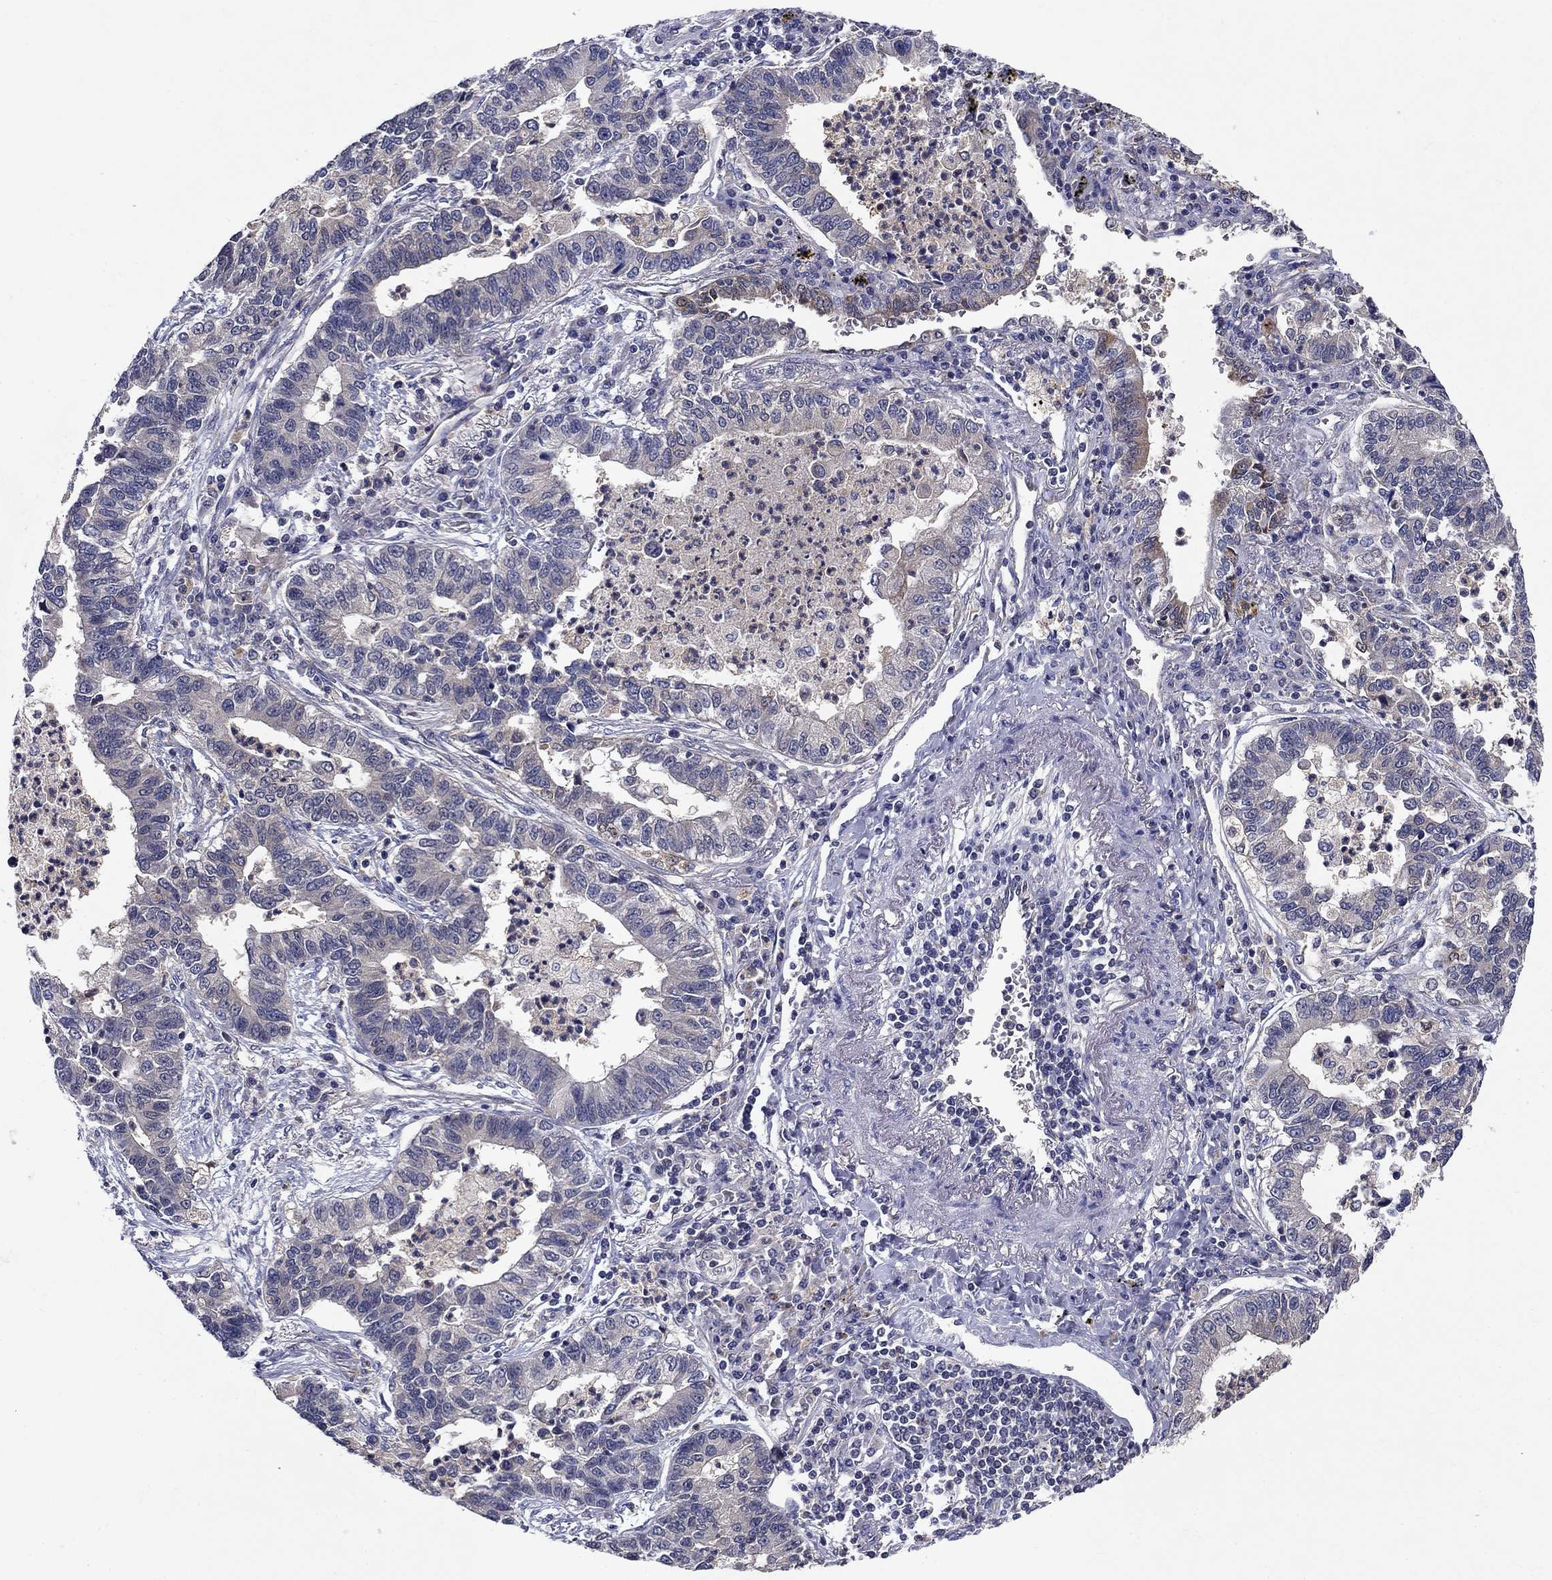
{"staining": {"intensity": "negative", "quantity": "none", "location": "none"}, "tissue": "lung cancer", "cell_type": "Tumor cells", "image_type": "cancer", "snomed": [{"axis": "morphology", "description": "Adenocarcinoma, NOS"}, {"axis": "topography", "description": "Lung"}], "caption": "Photomicrograph shows no significant protein expression in tumor cells of lung cancer (adenocarcinoma).", "gene": "GLTP", "patient": {"sex": "female", "age": 57}}